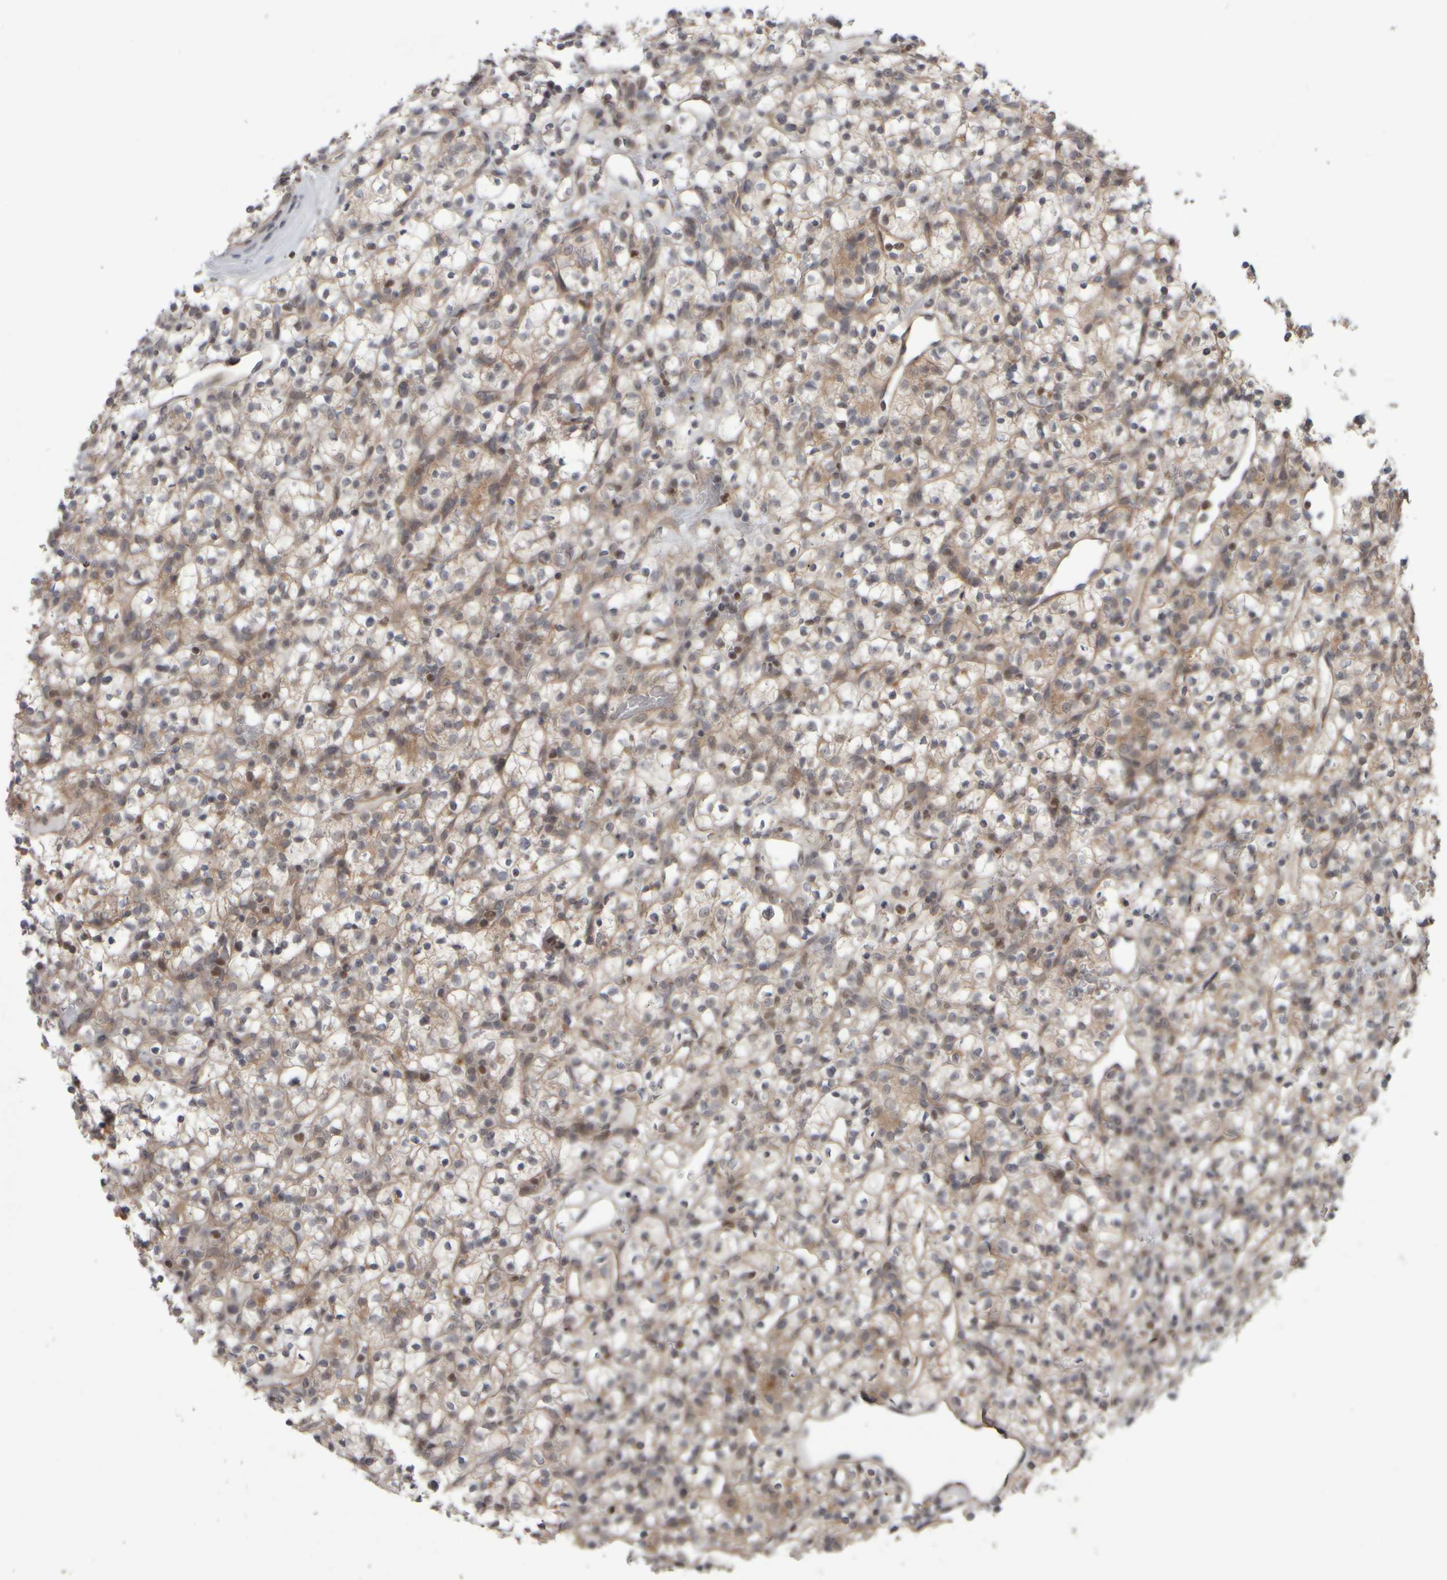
{"staining": {"intensity": "weak", "quantity": ">75%", "location": "cytoplasmic/membranous"}, "tissue": "renal cancer", "cell_type": "Tumor cells", "image_type": "cancer", "snomed": [{"axis": "morphology", "description": "Adenocarcinoma, NOS"}, {"axis": "topography", "description": "Kidney"}], "caption": "An IHC micrograph of neoplastic tissue is shown. Protein staining in brown shows weak cytoplasmic/membranous positivity in adenocarcinoma (renal) within tumor cells.", "gene": "CWC27", "patient": {"sex": "female", "age": 57}}